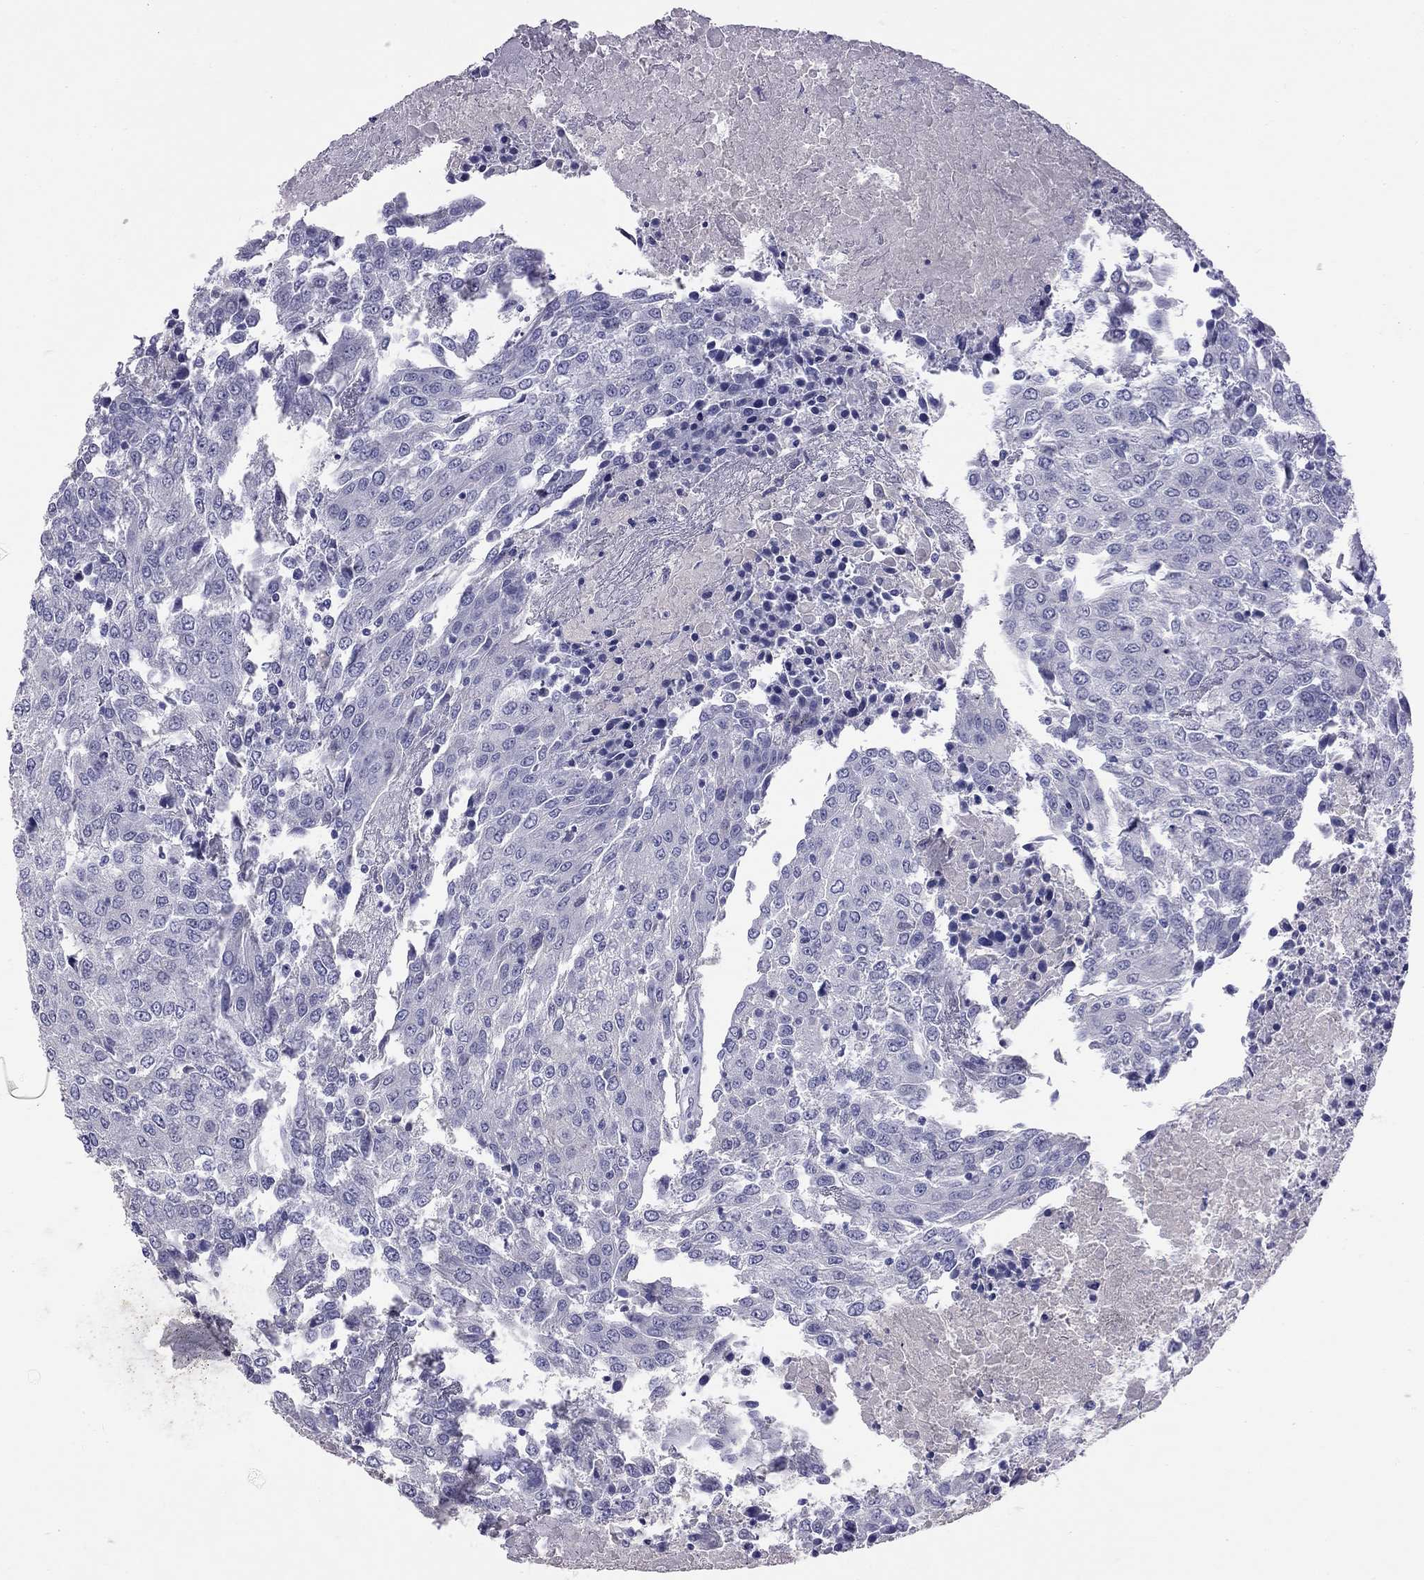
{"staining": {"intensity": "negative", "quantity": "none", "location": "none"}, "tissue": "urothelial cancer", "cell_type": "Tumor cells", "image_type": "cancer", "snomed": [{"axis": "morphology", "description": "Urothelial carcinoma, High grade"}, {"axis": "topography", "description": "Urinary bladder"}], "caption": "This is an immunohistochemistry (IHC) micrograph of human urothelial carcinoma (high-grade). There is no positivity in tumor cells.", "gene": "CFAP91", "patient": {"sex": "female", "age": 85}}